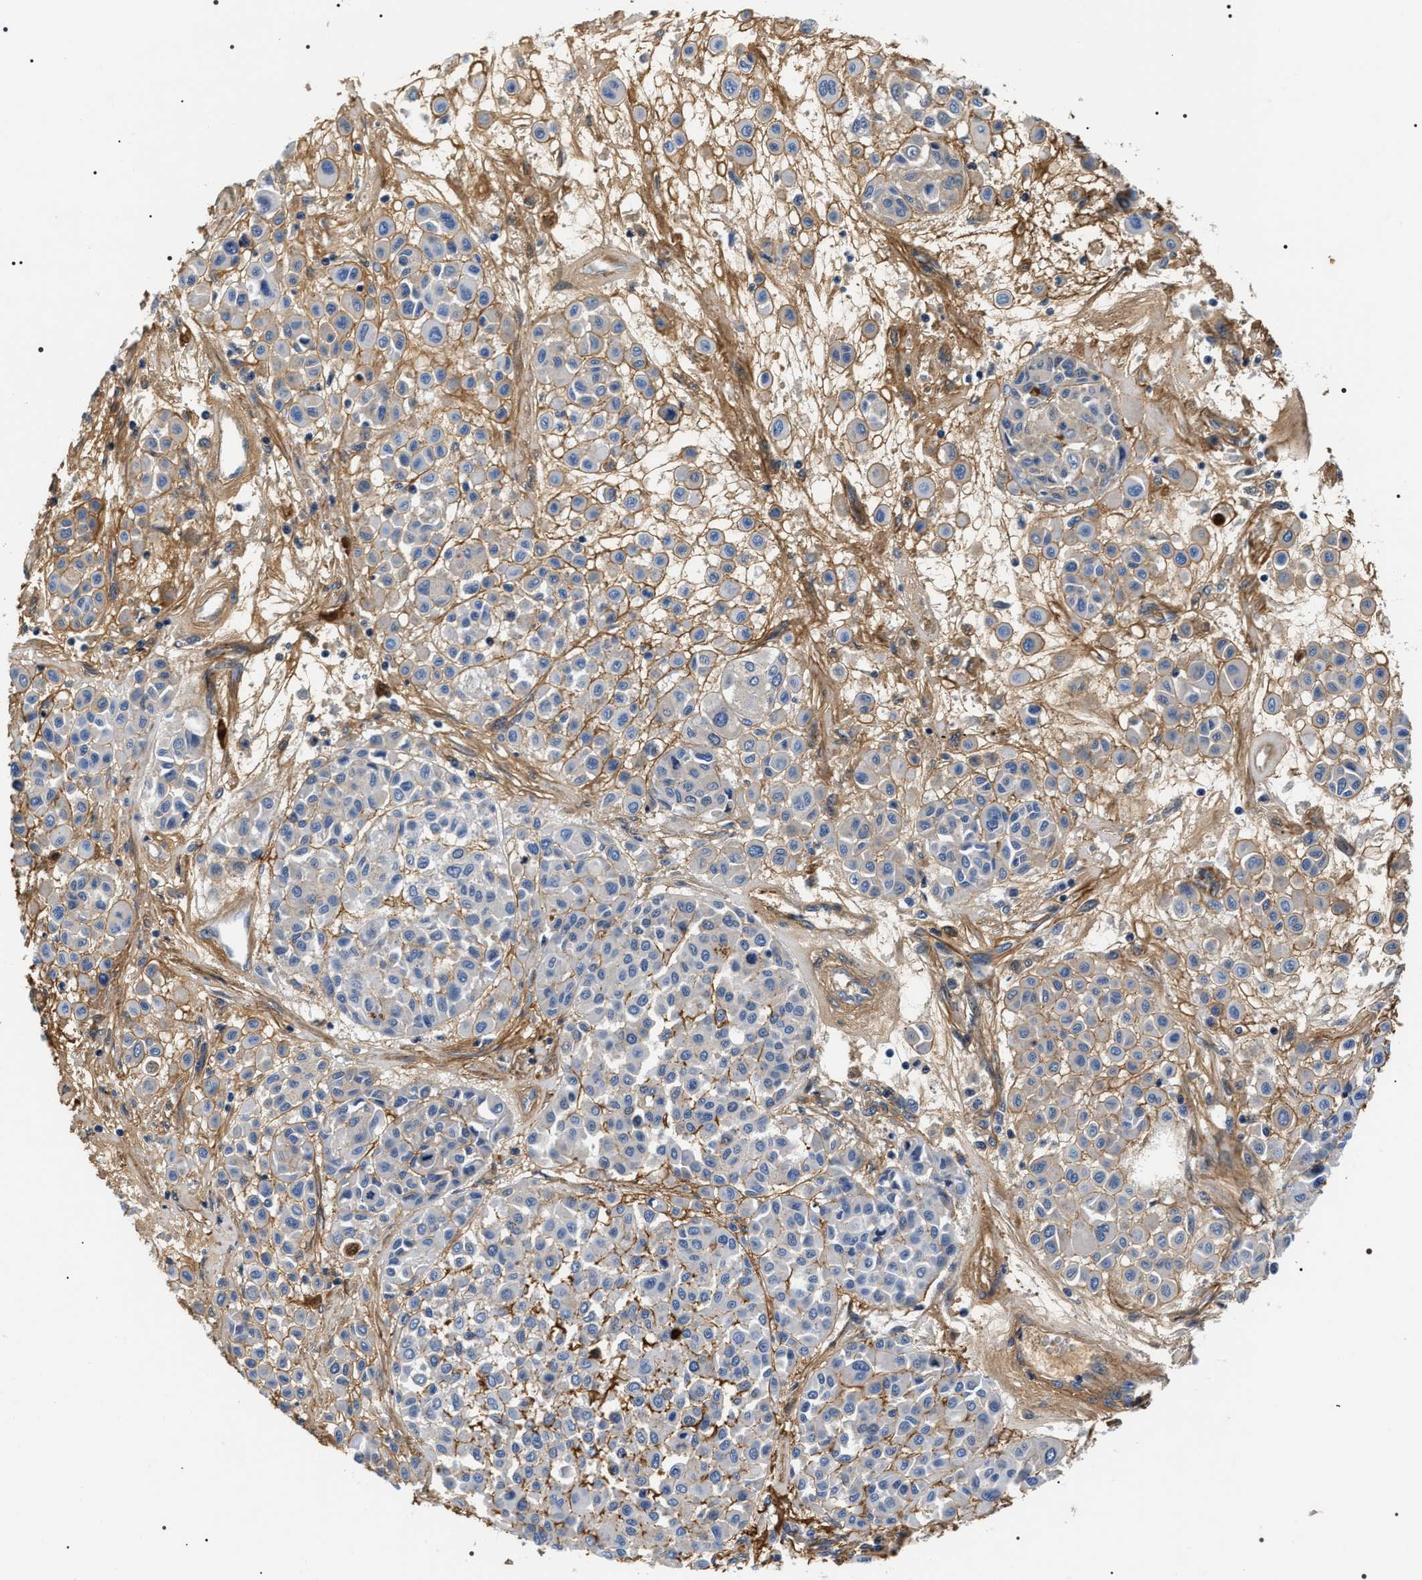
{"staining": {"intensity": "negative", "quantity": "none", "location": "none"}, "tissue": "melanoma", "cell_type": "Tumor cells", "image_type": "cancer", "snomed": [{"axis": "morphology", "description": "Malignant melanoma, Metastatic site"}, {"axis": "topography", "description": "Soft tissue"}], "caption": "A high-resolution histopathology image shows IHC staining of malignant melanoma (metastatic site), which shows no significant positivity in tumor cells.", "gene": "BAG2", "patient": {"sex": "male", "age": 41}}